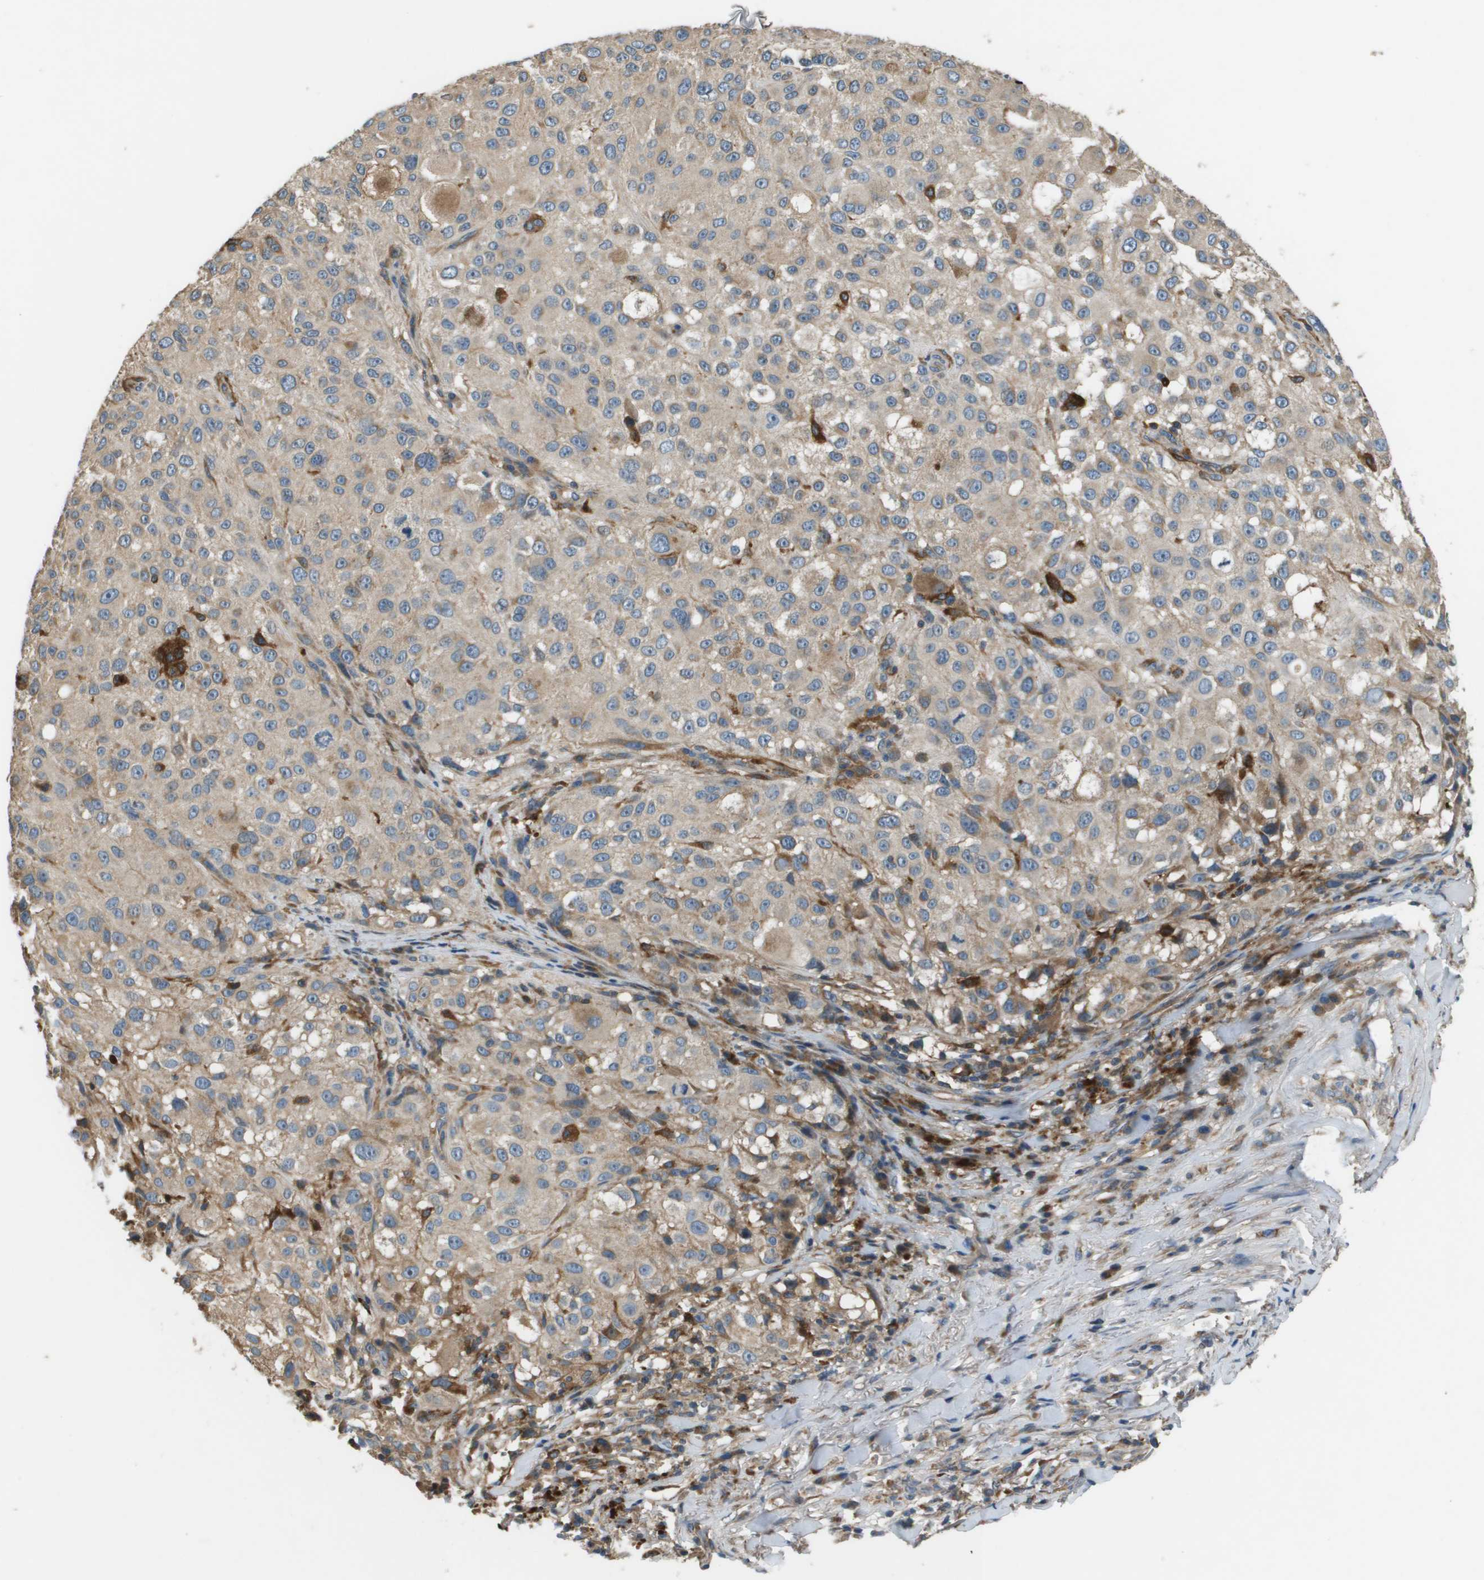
{"staining": {"intensity": "weak", "quantity": "25%-75%", "location": "cytoplasmic/membranous"}, "tissue": "melanoma", "cell_type": "Tumor cells", "image_type": "cancer", "snomed": [{"axis": "morphology", "description": "Necrosis, NOS"}, {"axis": "morphology", "description": "Malignant melanoma, NOS"}, {"axis": "topography", "description": "Skin"}], "caption": "Melanoma was stained to show a protein in brown. There is low levels of weak cytoplasmic/membranous staining in approximately 25%-75% of tumor cells.", "gene": "SAMSN1", "patient": {"sex": "female", "age": 87}}